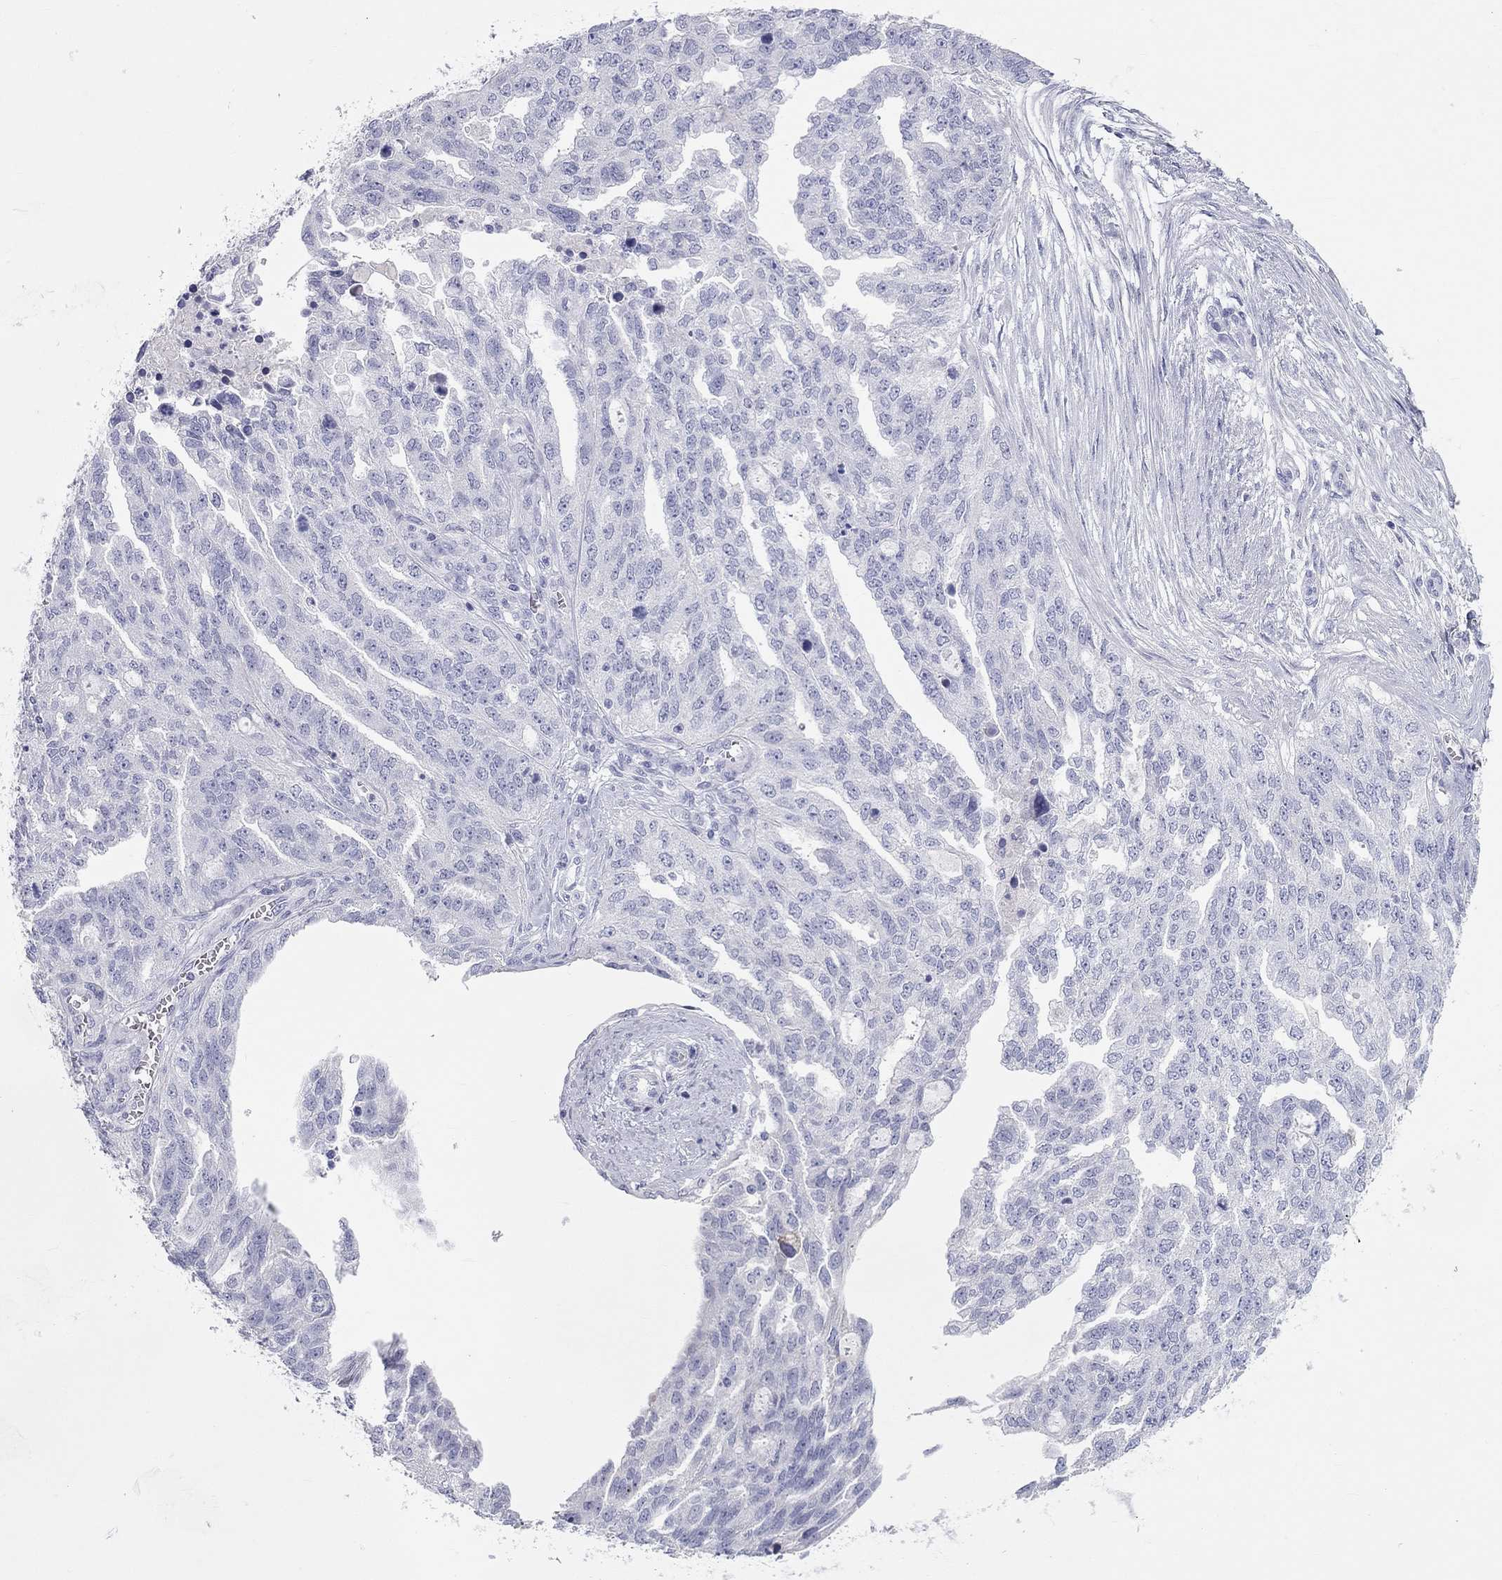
{"staining": {"intensity": "negative", "quantity": "none", "location": "none"}, "tissue": "ovarian cancer", "cell_type": "Tumor cells", "image_type": "cancer", "snomed": [{"axis": "morphology", "description": "Cystadenocarcinoma, serous, NOS"}, {"axis": "topography", "description": "Ovary"}], "caption": "An IHC histopathology image of ovarian cancer is shown. There is no staining in tumor cells of ovarian cancer.", "gene": "PCDHGC5", "patient": {"sex": "female", "age": 51}}